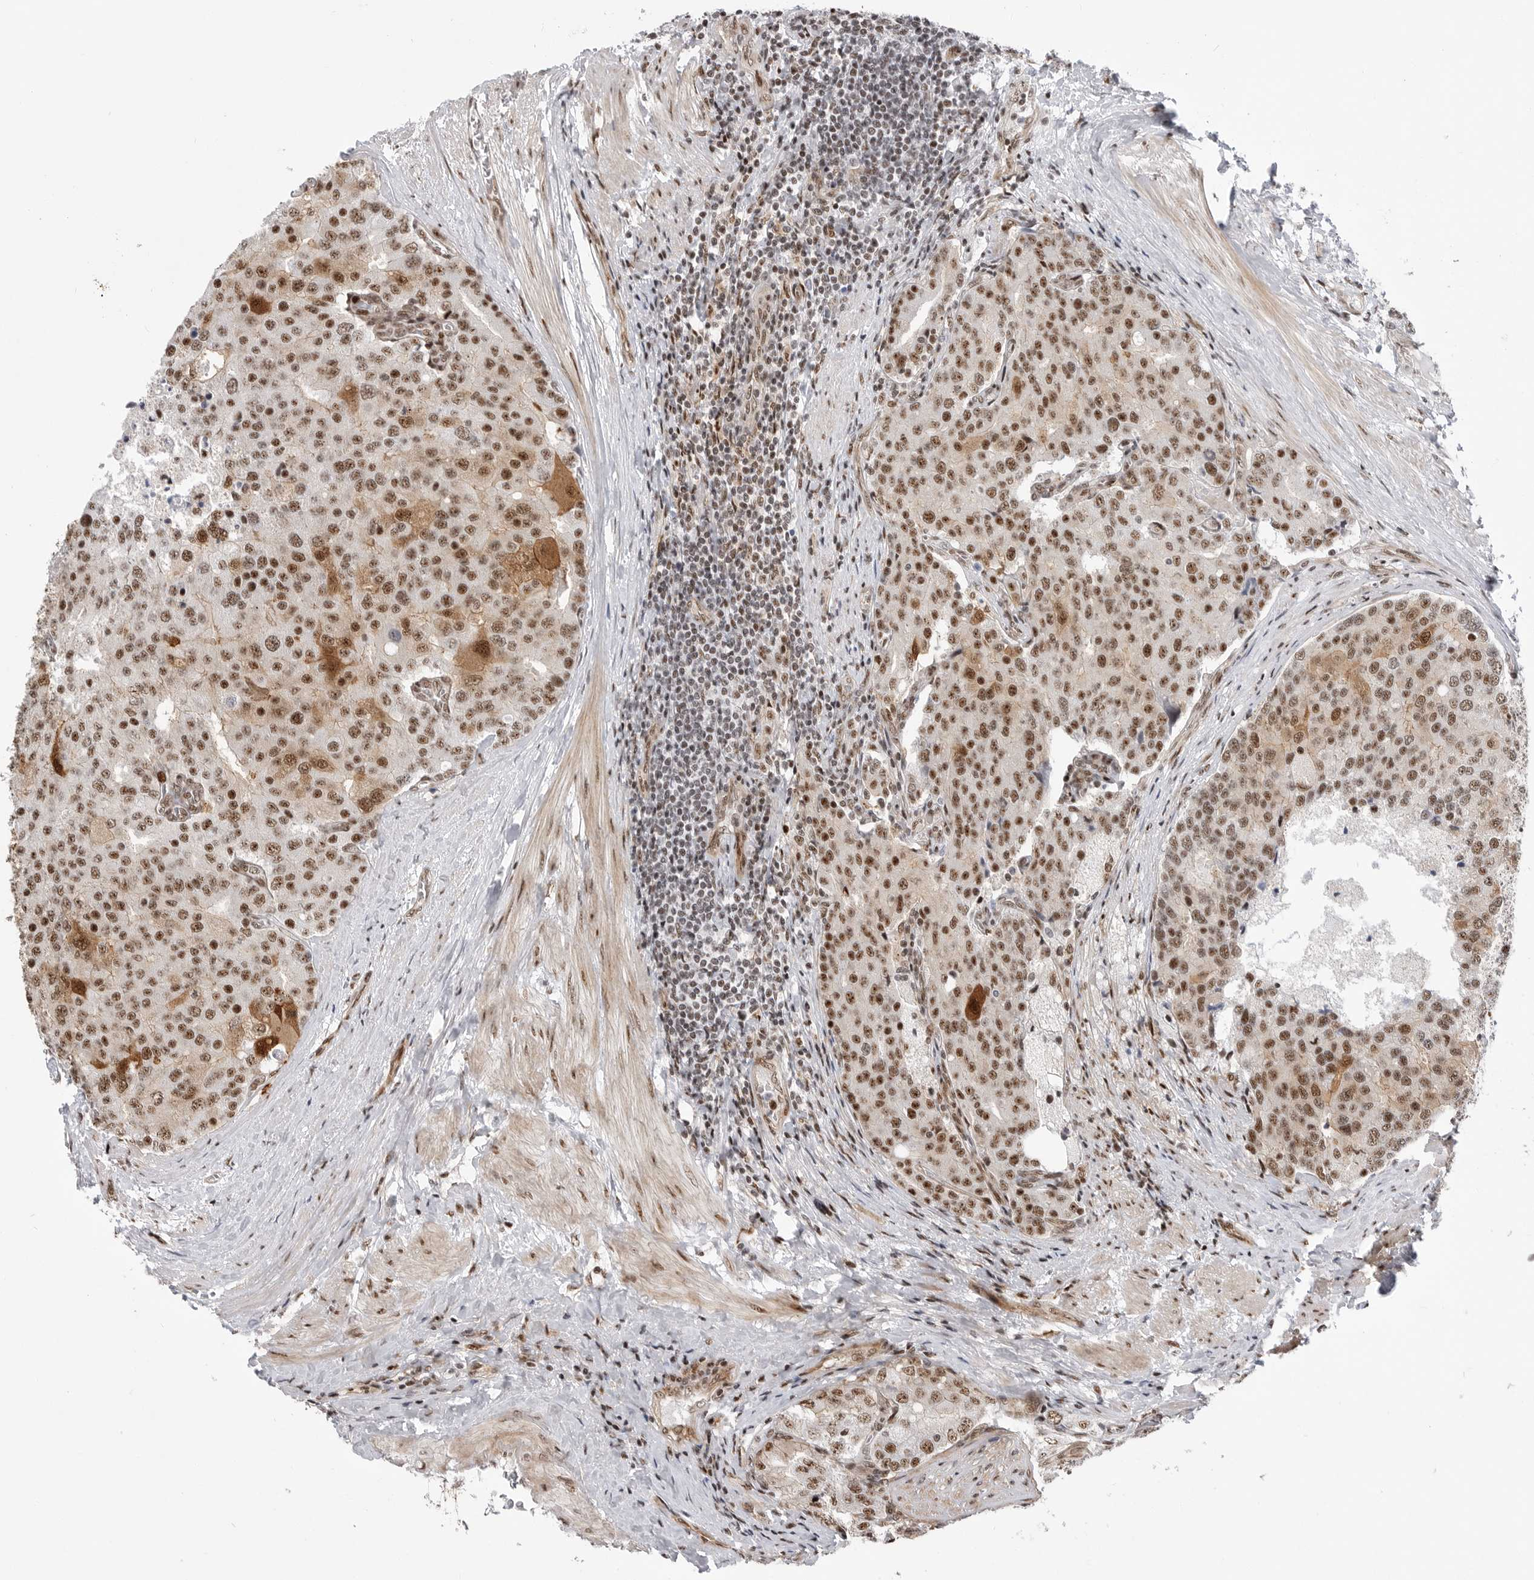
{"staining": {"intensity": "moderate", "quantity": ">75%", "location": "nuclear"}, "tissue": "prostate cancer", "cell_type": "Tumor cells", "image_type": "cancer", "snomed": [{"axis": "morphology", "description": "Adenocarcinoma, High grade"}, {"axis": "topography", "description": "Prostate"}], "caption": "Moderate nuclear protein expression is appreciated in approximately >75% of tumor cells in prostate cancer.", "gene": "GPATCH2", "patient": {"sex": "male", "age": 50}}